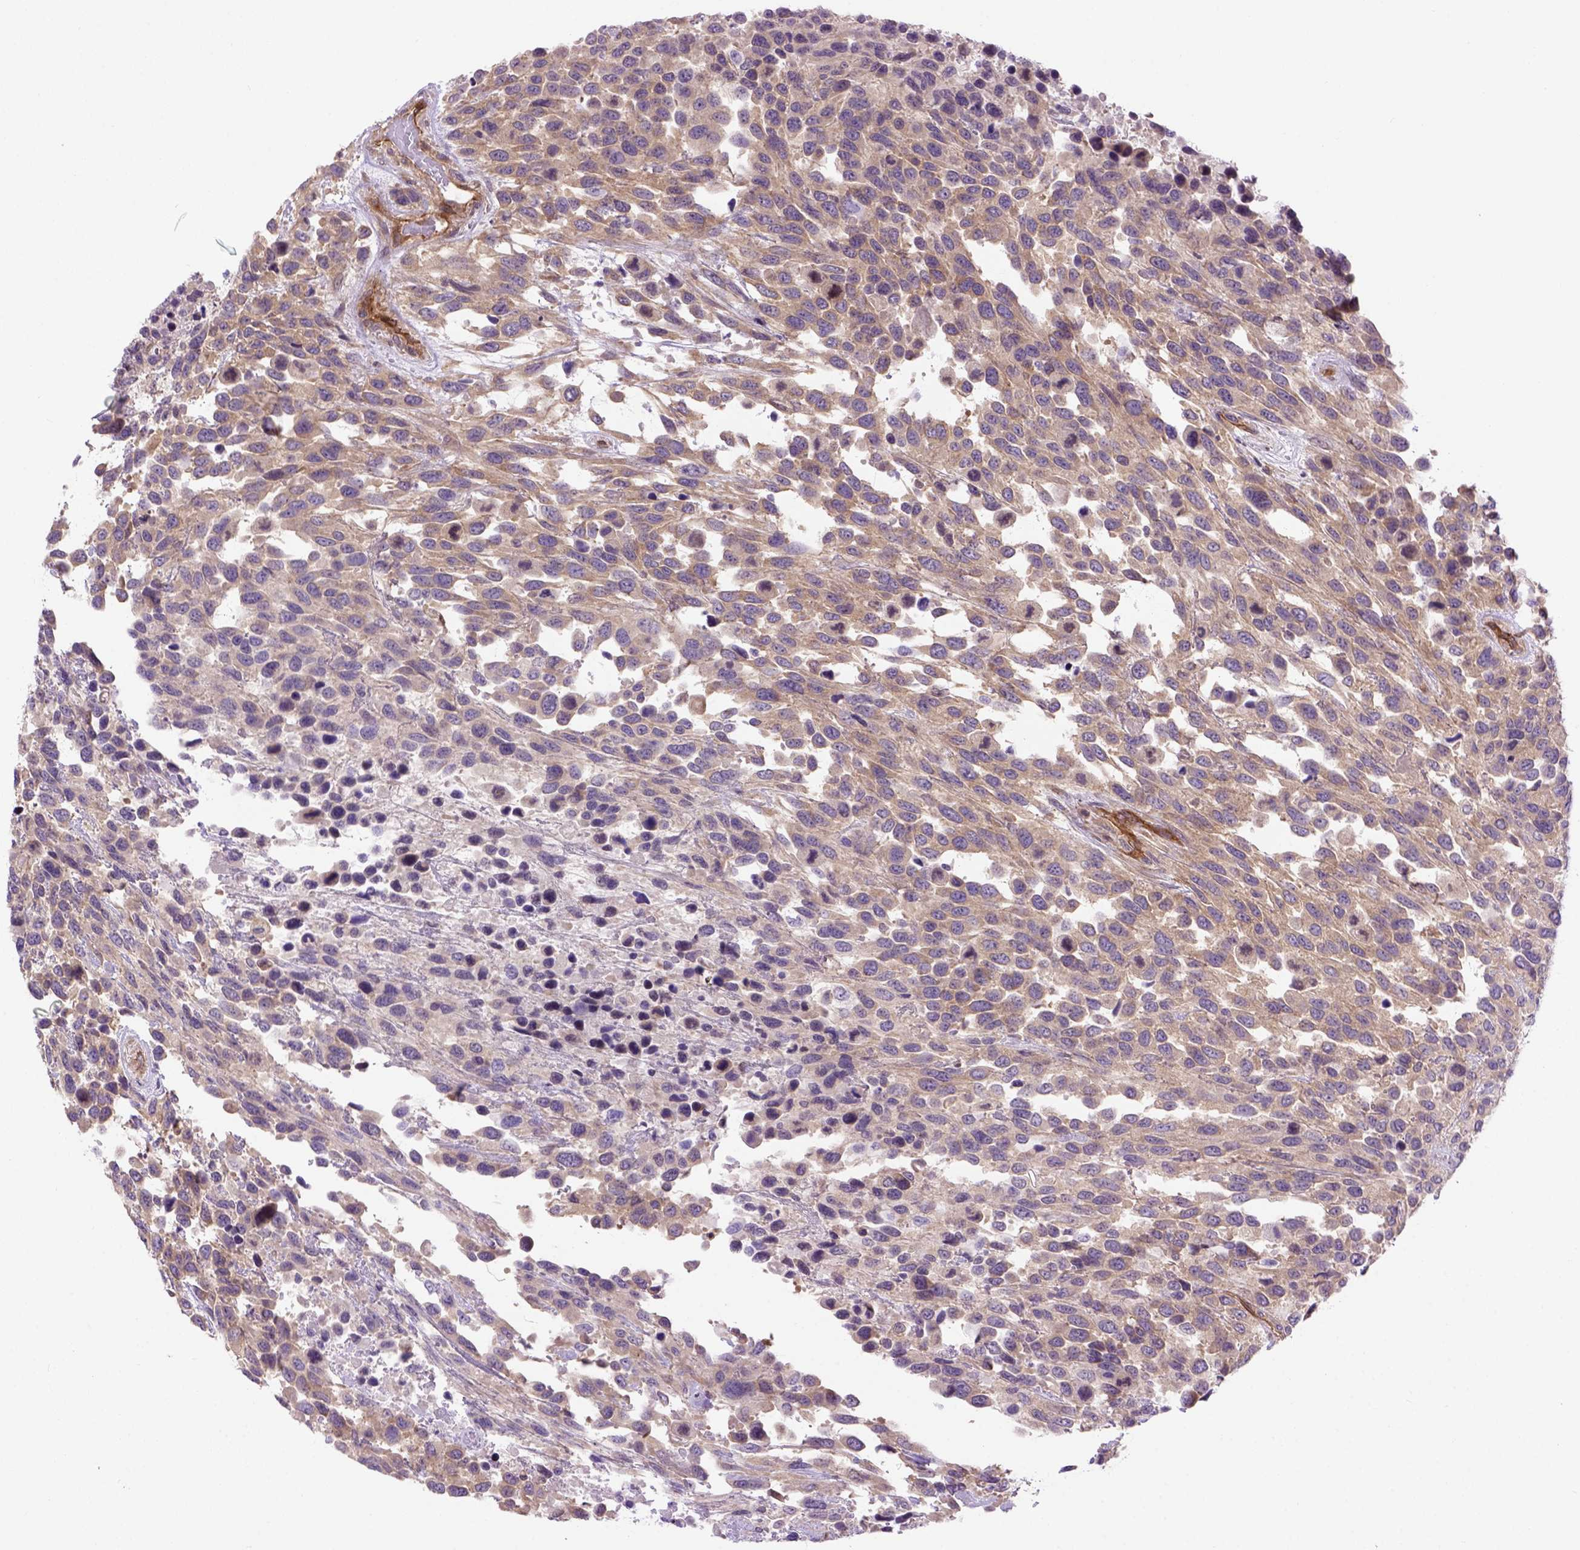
{"staining": {"intensity": "weak", "quantity": ">75%", "location": "cytoplasmic/membranous"}, "tissue": "urothelial cancer", "cell_type": "Tumor cells", "image_type": "cancer", "snomed": [{"axis": "morphology", "description": "Urothelial carcinoma, High grade"}, {"axis": "topography", "description": "Urinary bladder"}], "caption": "Immunohistochemistry (IHC) of urothelial cancer shows low levels of weak cytoplasmic/membranous staining in about >75% of tumor cells.", "gene": "CASKIN2", "patient": {"sex": "female", "age": 70}}